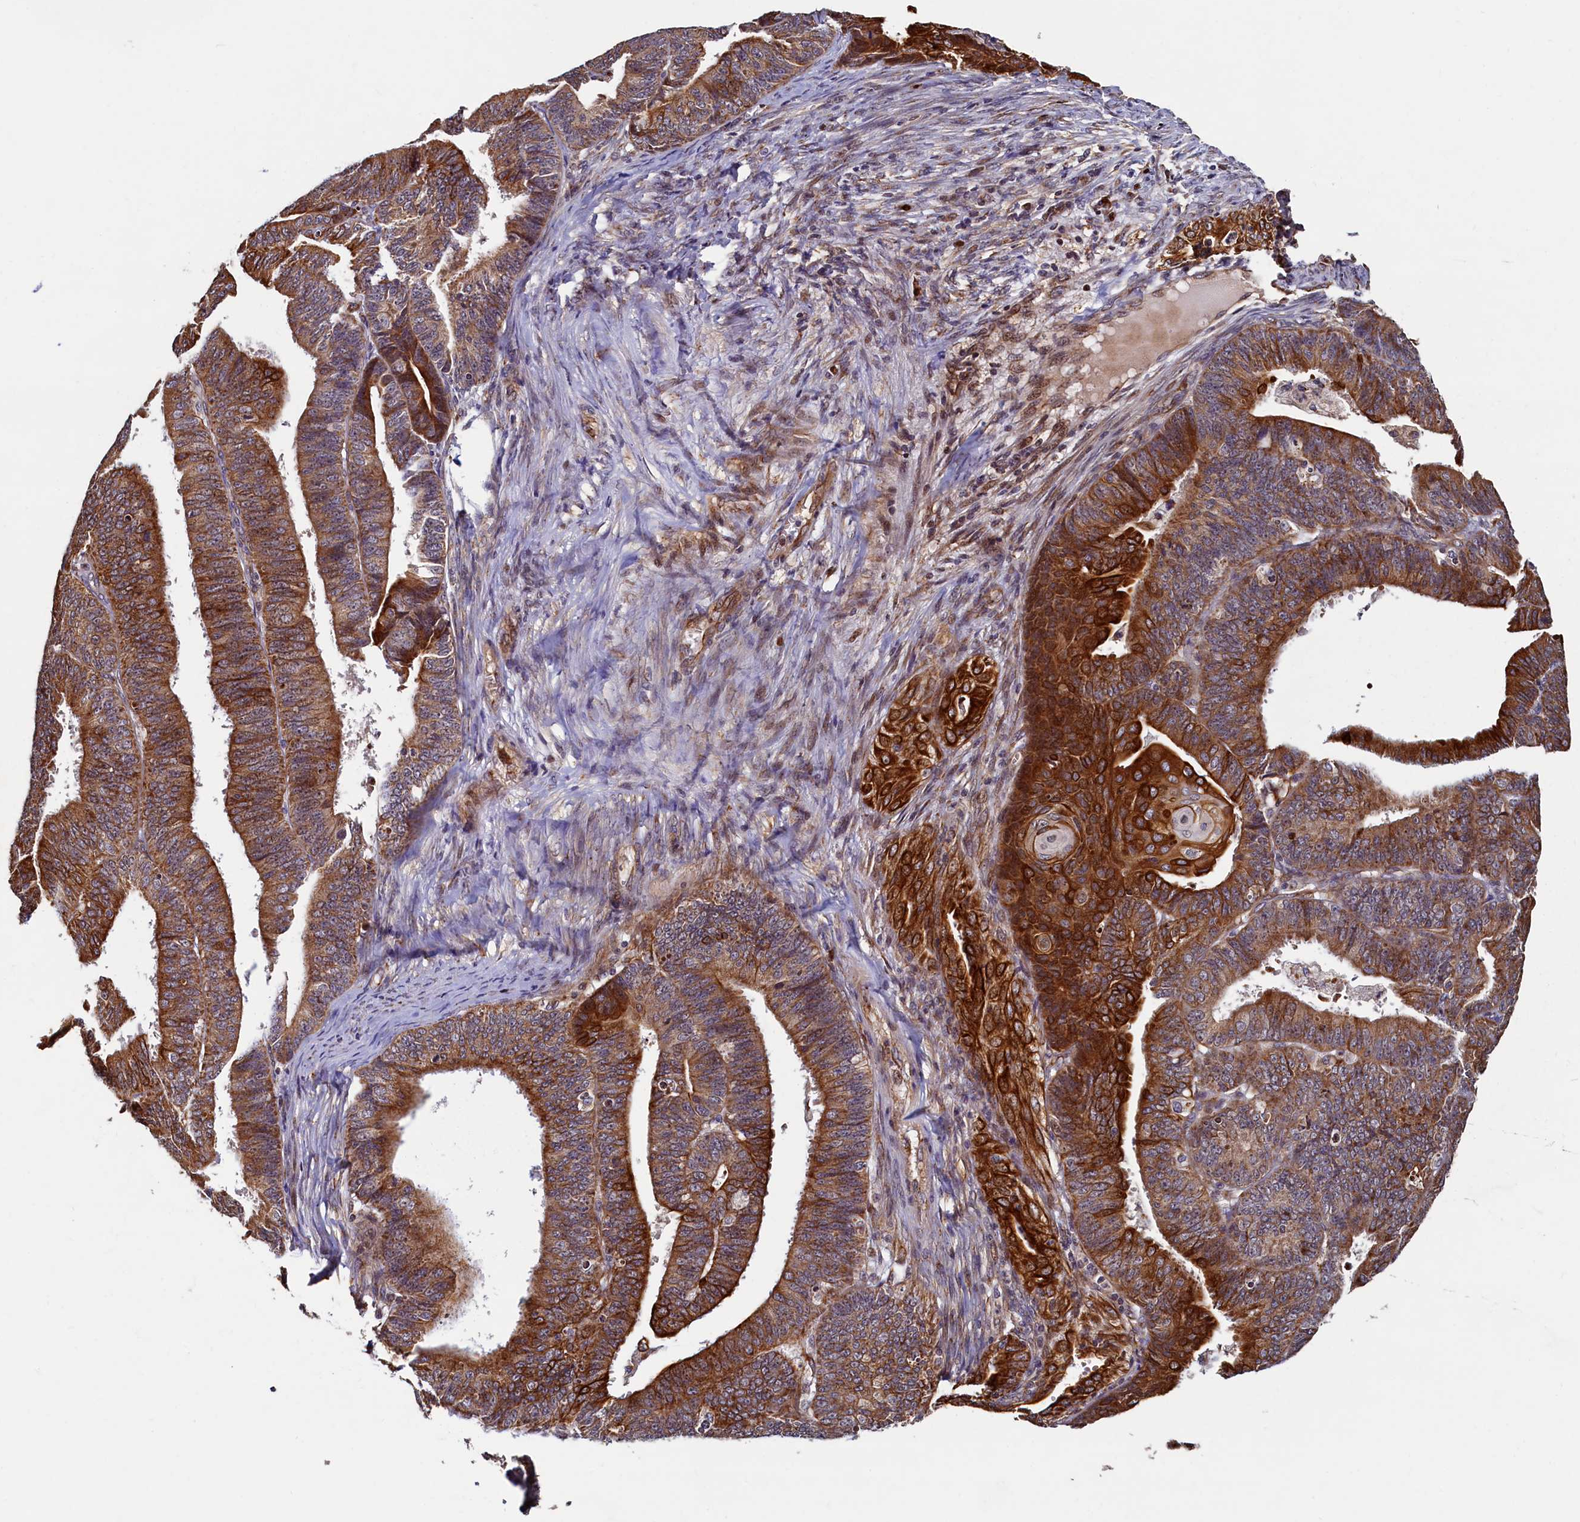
{"staining": {"intensity": "strong", "quantity": ">75%", "location": "cytoplasmic/membranous"}, "tissue": "endometrial cancer", "cell_type": "Tumor cells", "image_type": "cancer", "snomed": [{"axis": "morphology", "description": "Adenocarcinoma, NOS"}, {"axis": "topography", "description": "Endometrium"}], "caption": "Immunohistochemical staining of human endometrial cancer (adenocarcinoma) shows high levels of strong cytoplasmic/membranous expression in approximately >75% of tumor cells.", "gene": "NCKAP5L", "patient": {"sex": "female", "age": 73}}